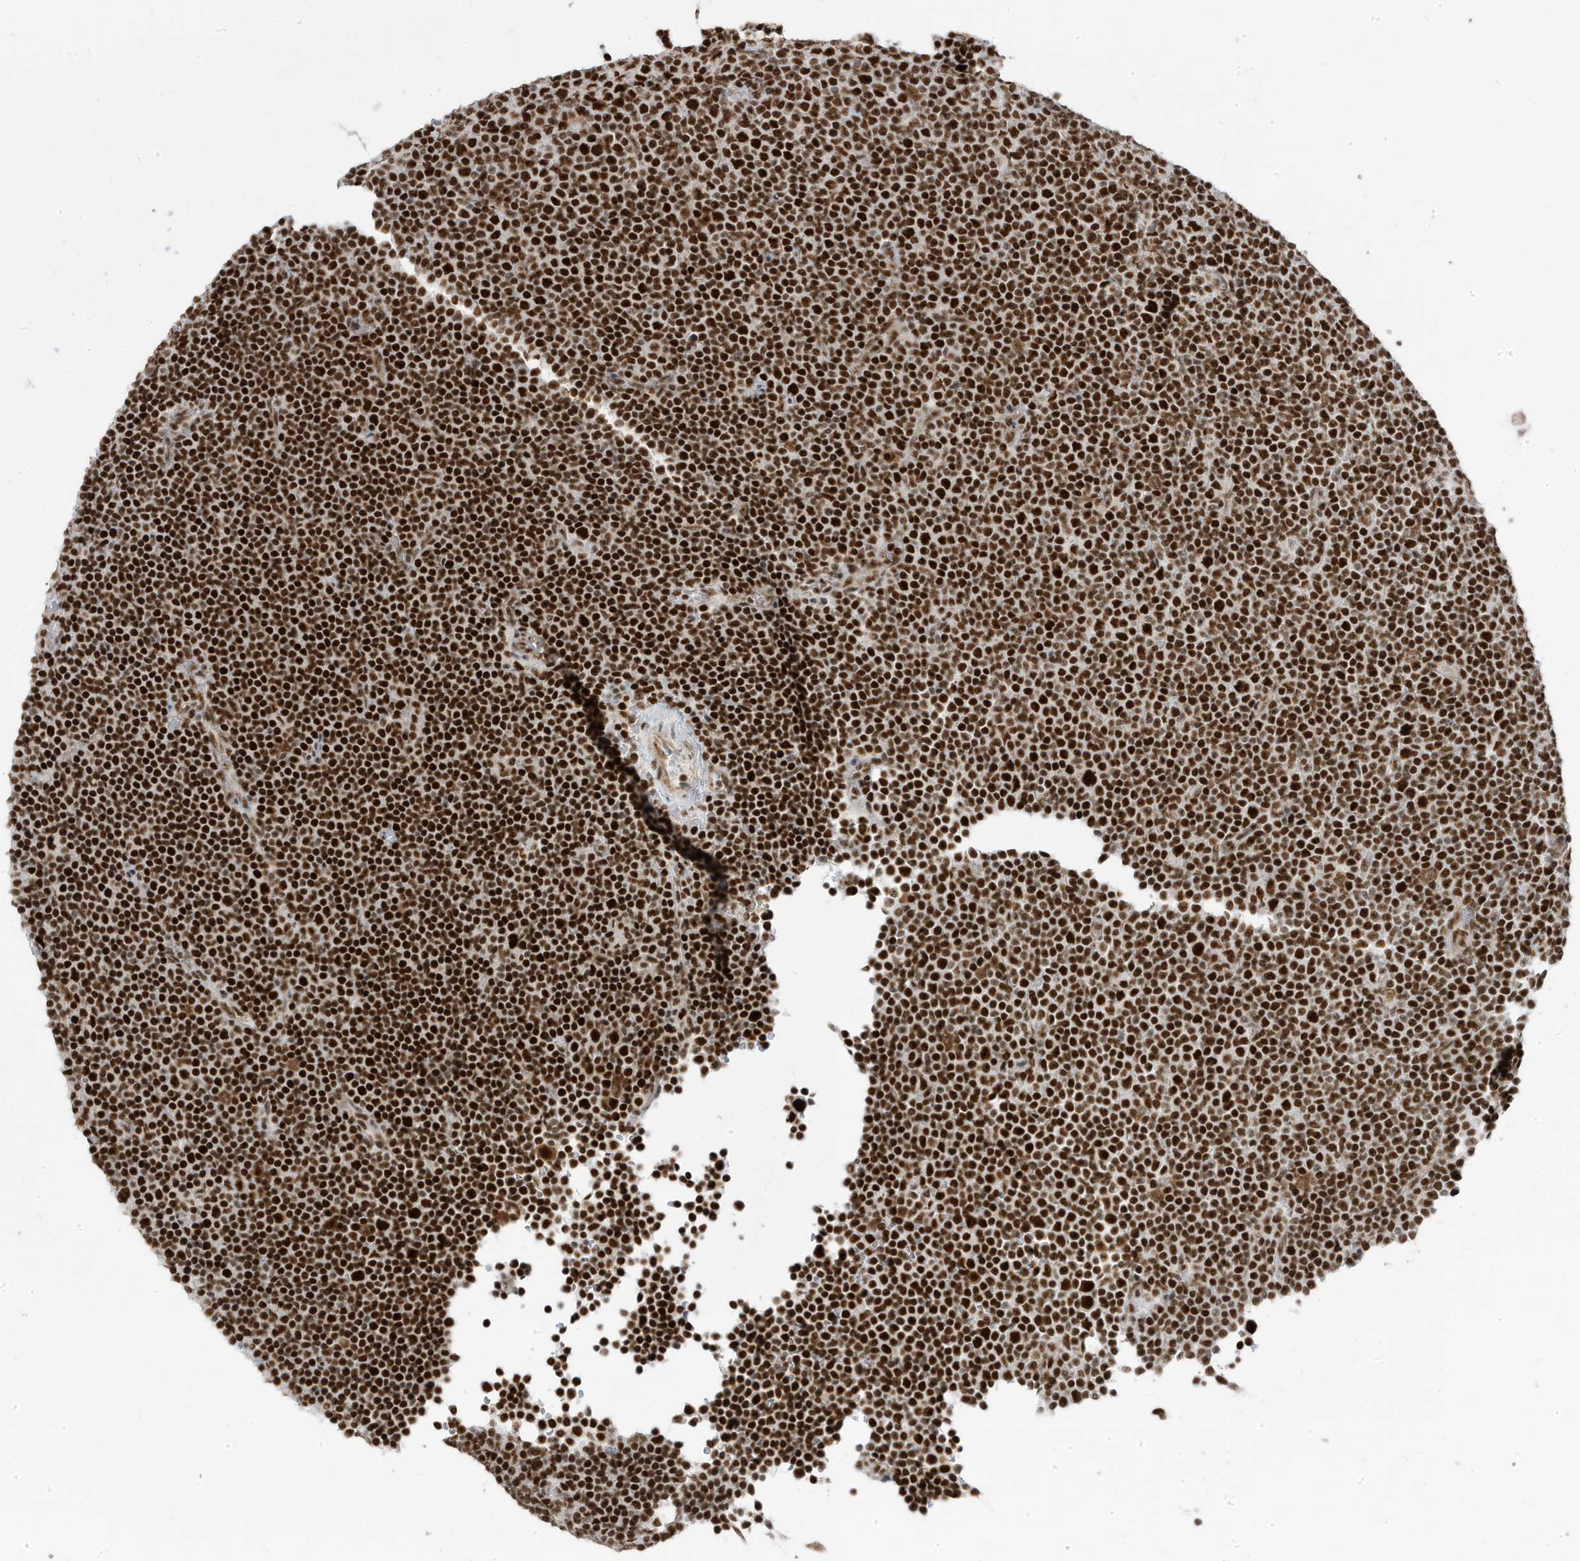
{"staining": {"intensity": "strong", "quantity": ">75%", "location": "nuclear"}, "tissue": "lymphoma", "cell_type": "Tumor cells", "image_type": "cancer", "snomed": [{"axis": "morphology", "description": "Malignant lymphoma, non-Hodgkin's type, Low grade"}, {"axis": "topography", "description": "Lymph node"}], "caption": "Lymphoma stained for a protein (brown) displays strong nuclear positive staining in about >75% of tumor cells.", "gene": "MTREX", "patient": {"sex": "female", "age": 67}}